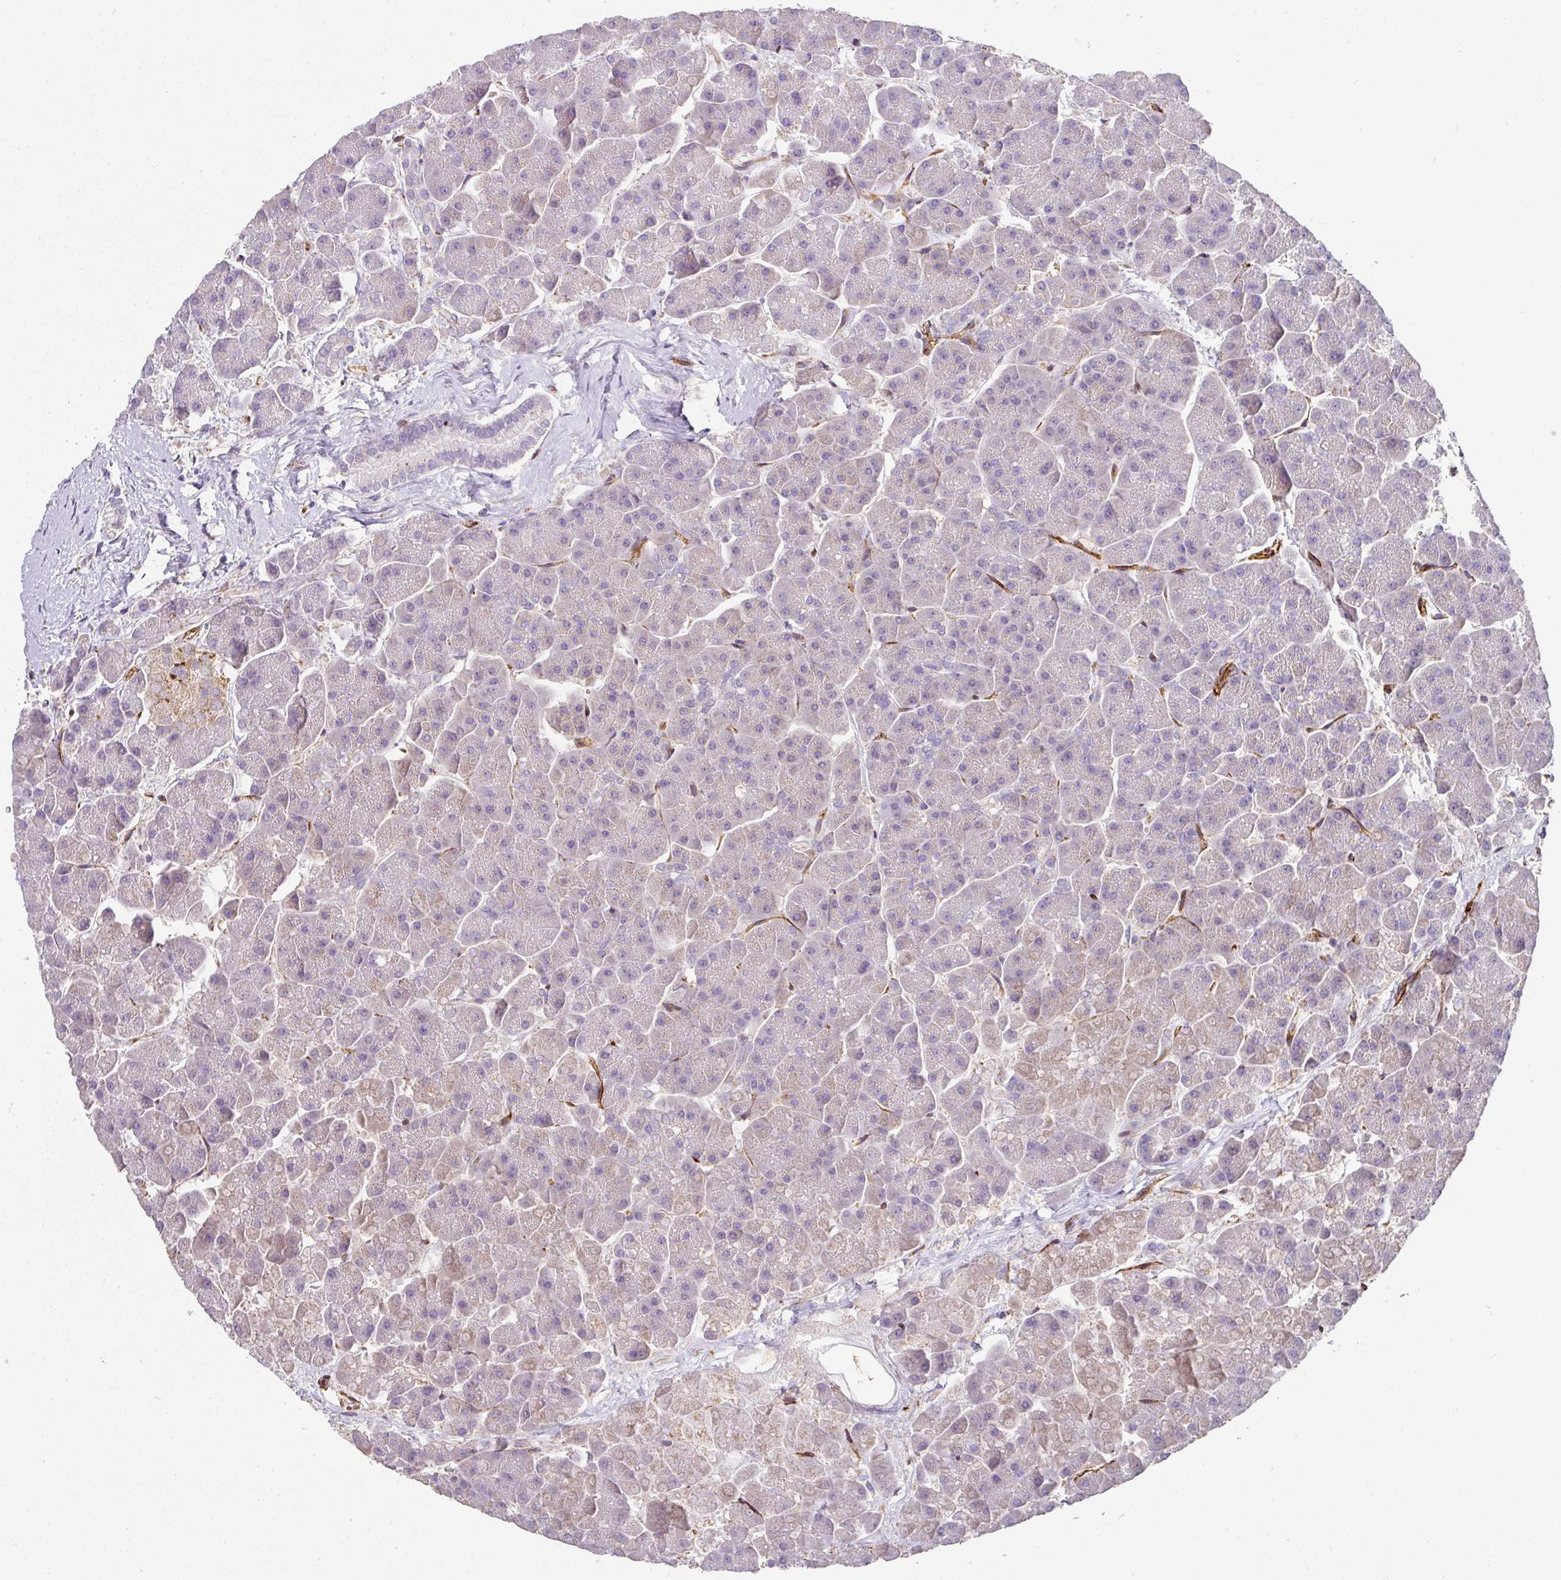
{"staining": {"intensity": "negative", "quantity": "none", "location": "none"}, "tissue": "pancreas", "cell_type": "Exocrine glandular cells", "image_type": "normal", "snomed": [{"axis": "morphology", "description": "Normal tissue, NOS"}, {"axis": "topography", "description": "Pancreas"}, {"axis": "topography", "description": "Peripheral nerve tissue"}], "caption": "High power microscopy micrograph of an immunohistochemistry (IHC) image of benign pancreas, revealing no significant staining in exocrine glandular cells.", "gene": "SLC25A17", "patient": {"sex": "male", "age": 54}}